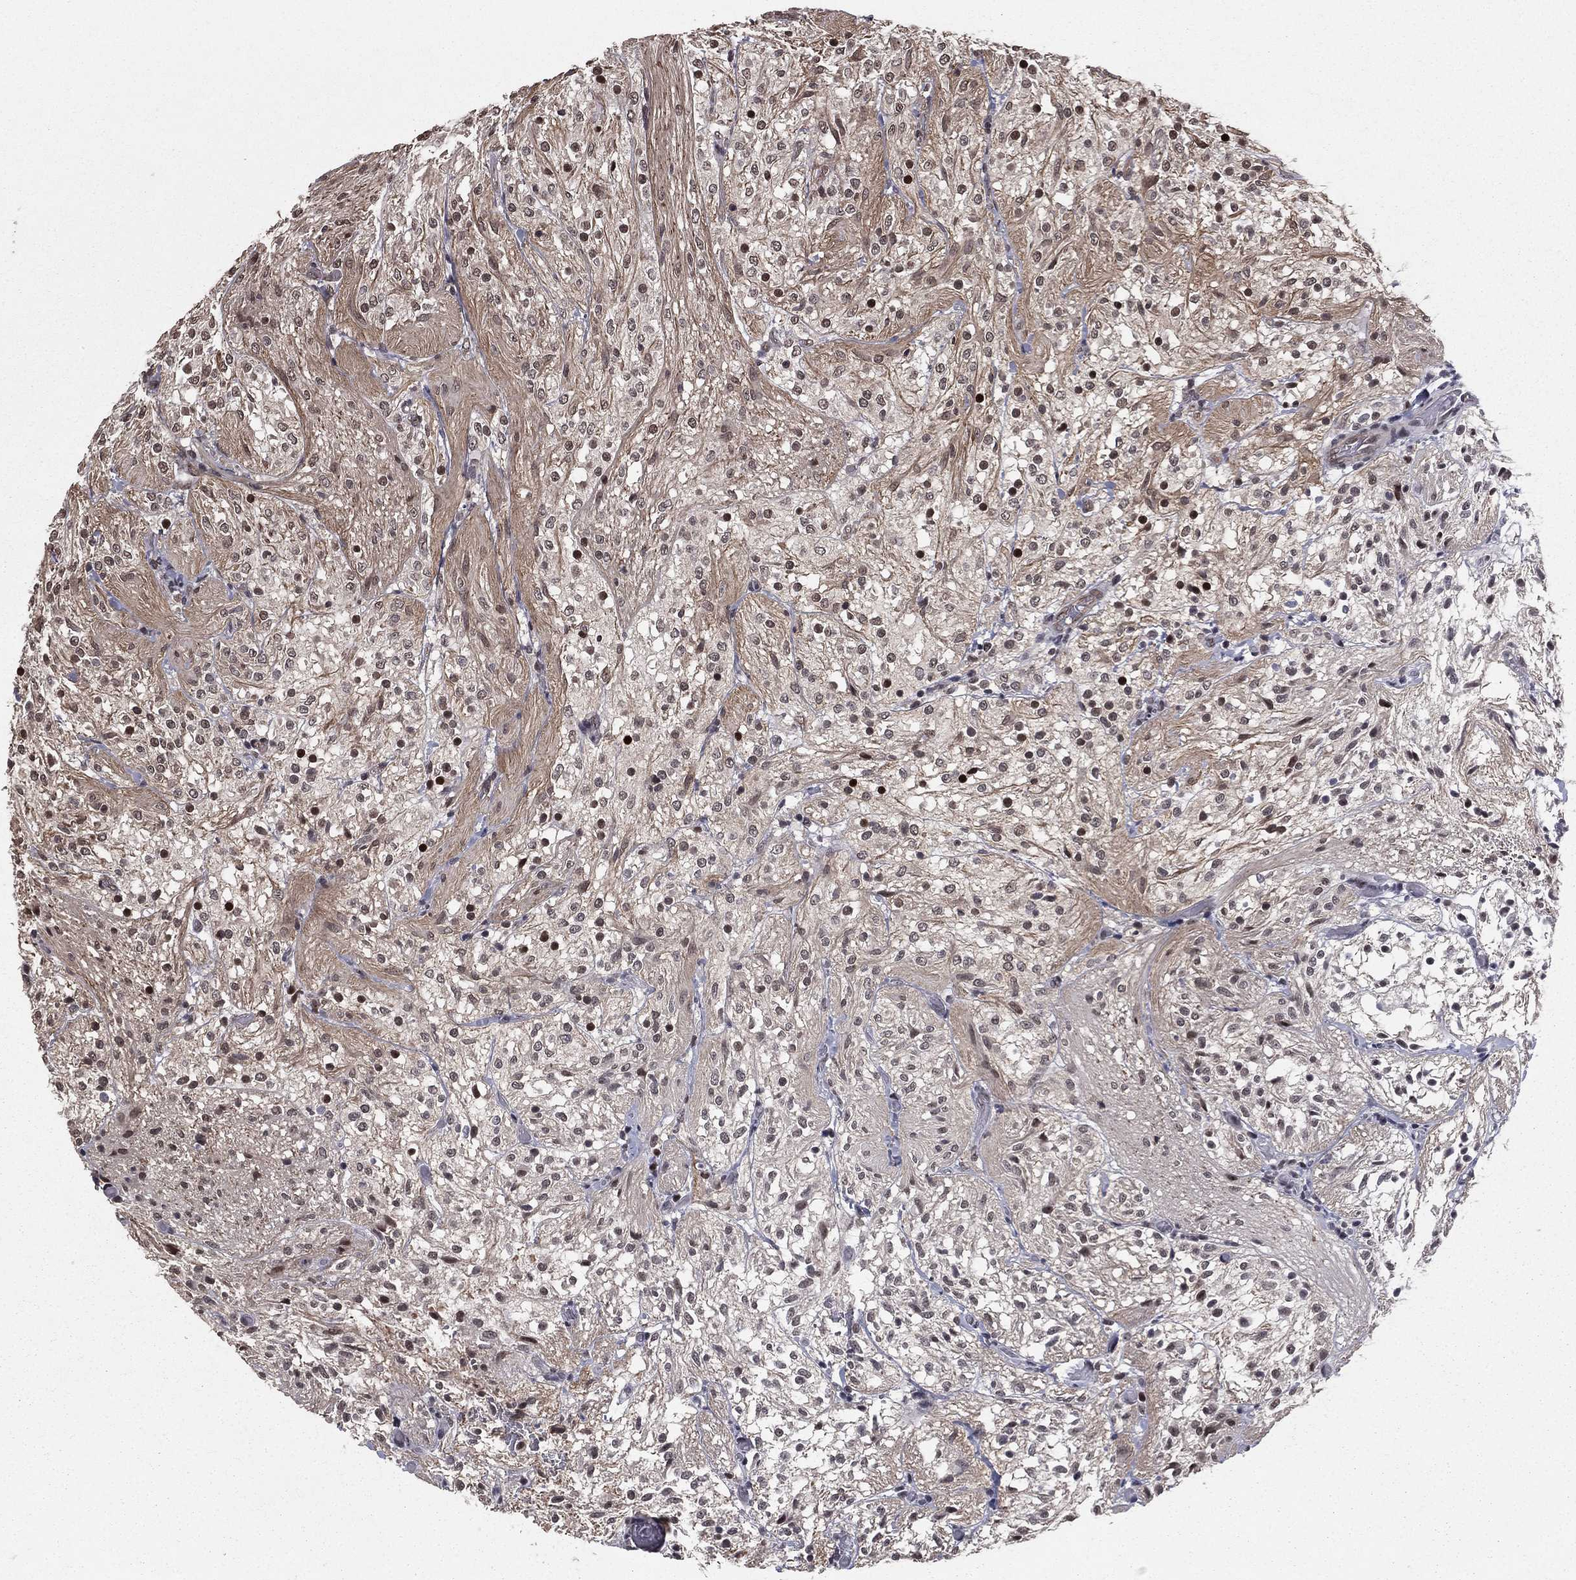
{"staining": {"intensity": "strong", "quantity": "<25%", "location": "nuclear"}, "tissue": "glioma", "cell_type": "Tumor cells", "image_type": "cancer", "snomed": [{"axis": "morphology", "description": "Glioma, malignant, Low grade"}, {"axis": "topography", "description": "Brain"}], "caption": "A histopathology image of low-grade glioma (malignant) stained for a protein shows strong nuclear brown staining in tumor cells. Nuclei are stained in blue.", "gene": "RARB", "patient": {"sex": "male", "age": 3}}